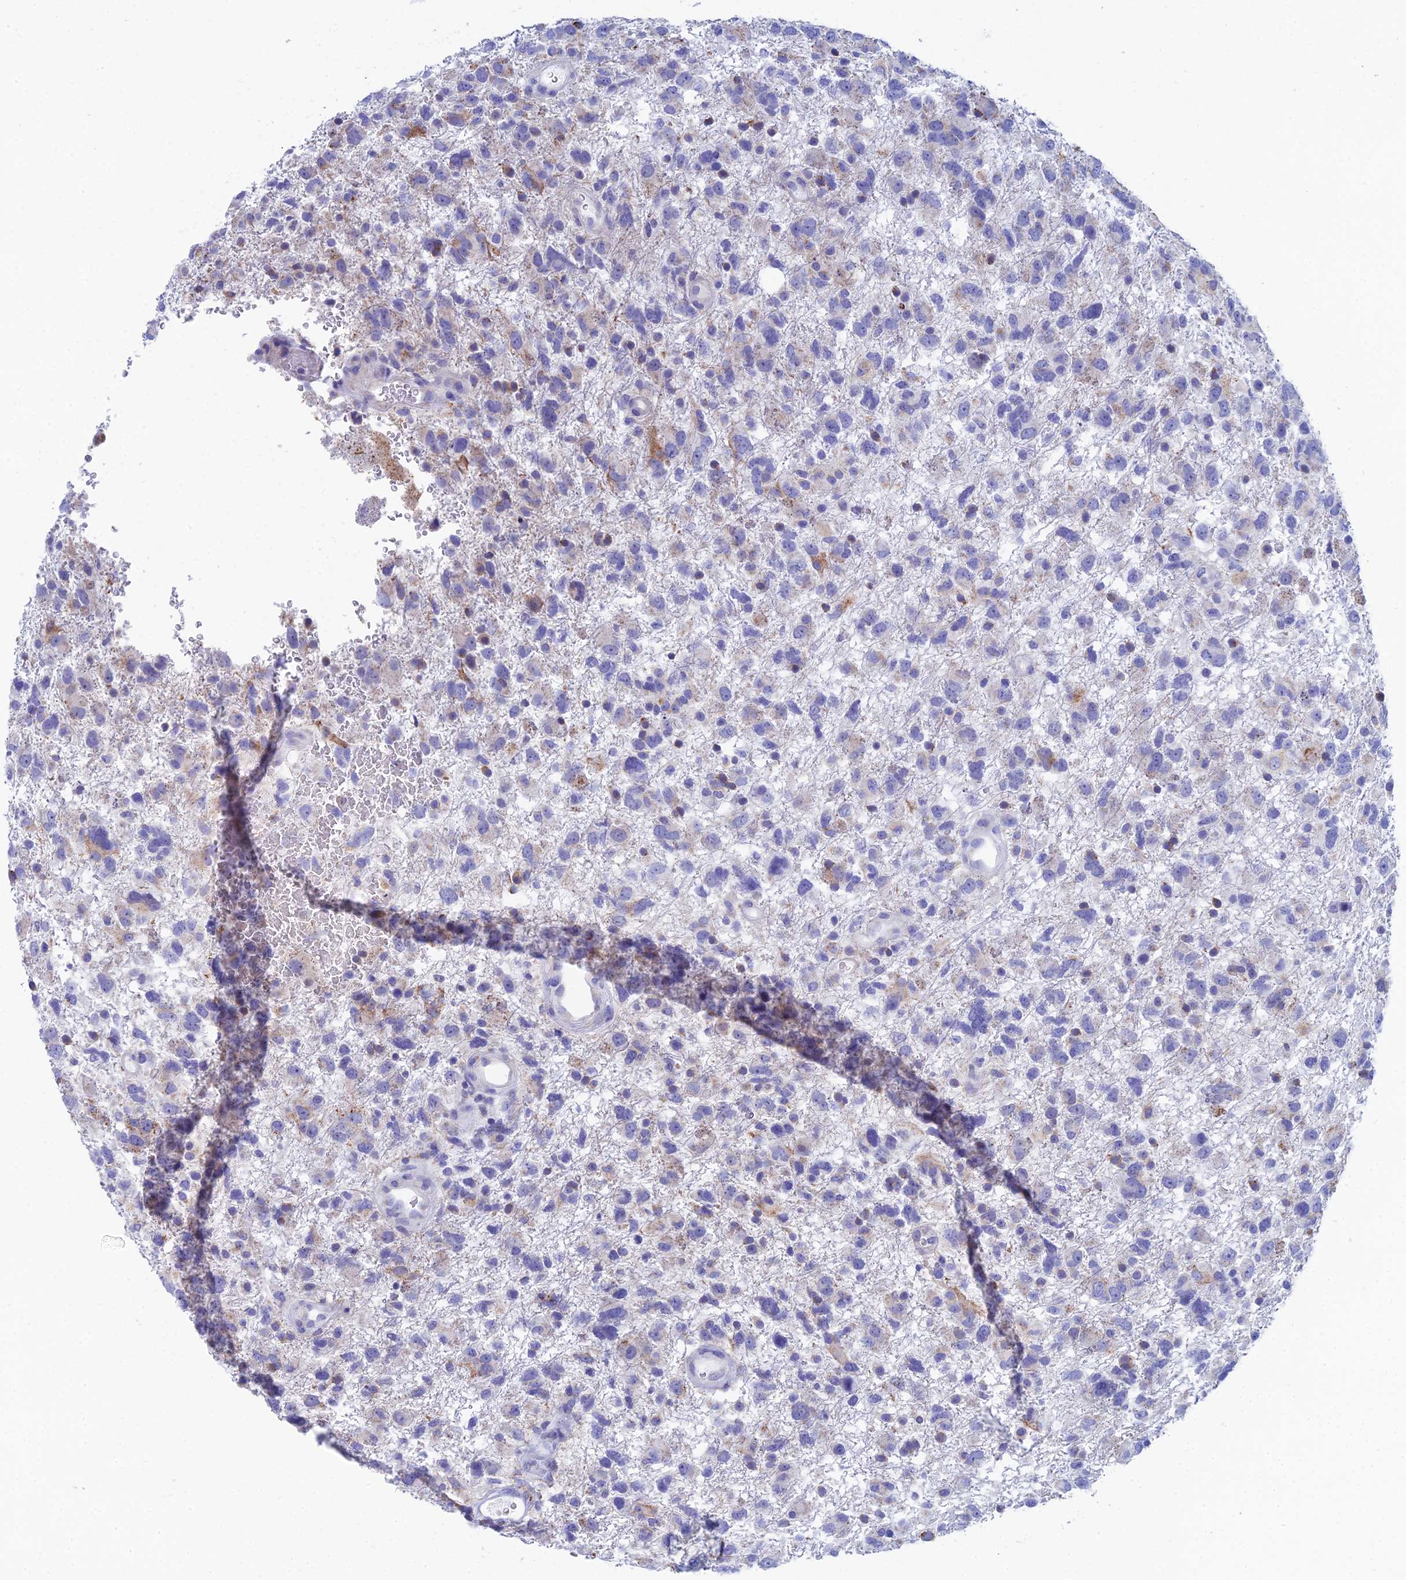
{"staining": {"intensity": "negative", "quantity": "none", "location": "none"}, "tissue": "glioma", "cell_type": "Tumor cells", "image_type": "cancer", "snomed": [{"axis": "morphology", "description": "Glioma, malignant, High grade"}, {"axis": "topography", "description": "Brain"}], "caption": "There is no significant positivity in tumor cells of malignant high-grade glioma.", "gene": "CFAP210", "patient": {"sex": "male", "age": 61}}